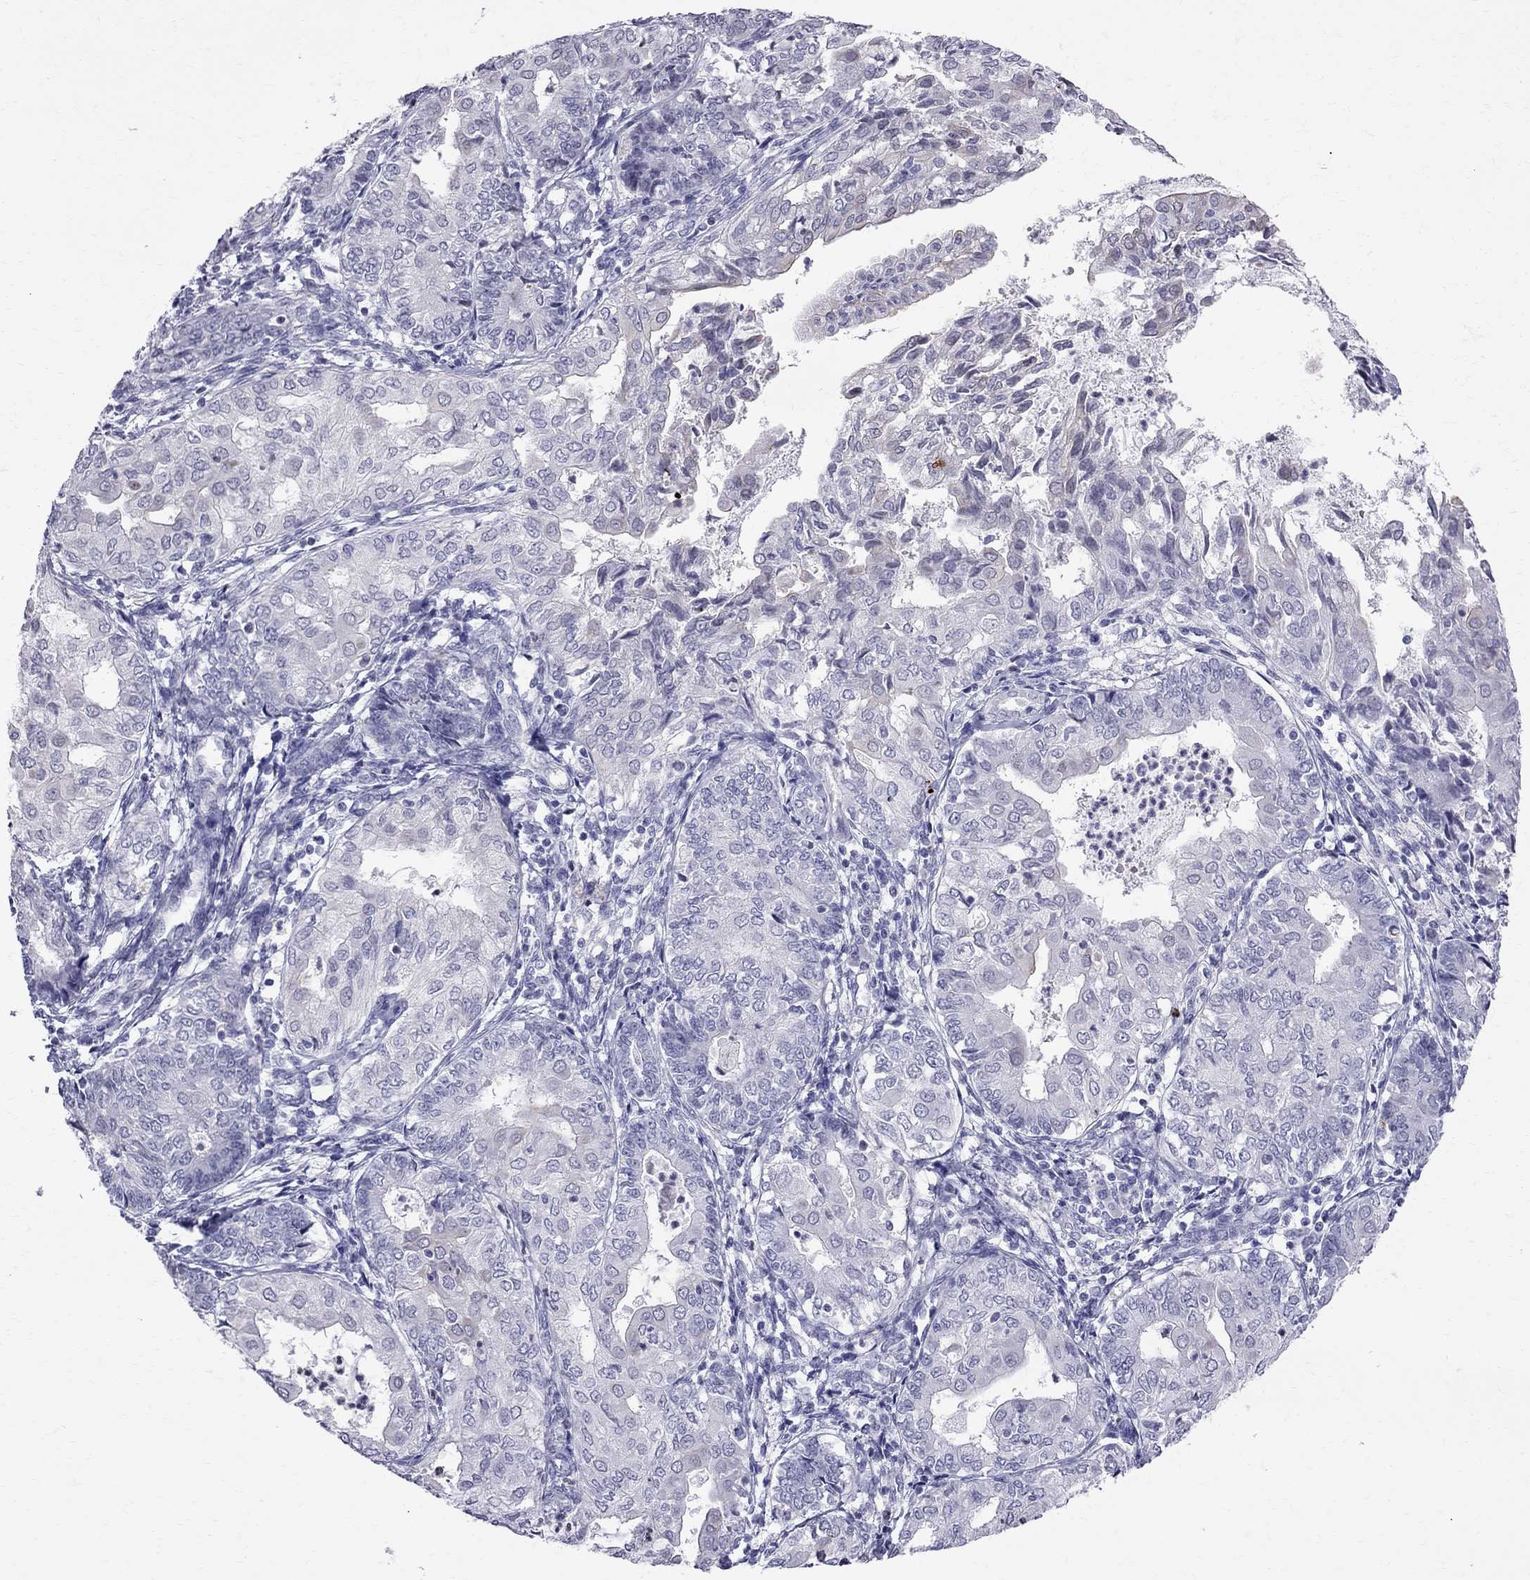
{"staining": {"intensity": "weak", "quantity": "<25%", "location": "cytoplasmic/membranous"}, "tissue": "endometrial cancer", "cell_type": "Tumor cells", "image_type": "cancer", "snomed": [{"axis": "morphology", "description": "Adenocarcinoma, NOS"}, {"axis": "topography", "description": "Endometrium"}], "caption": "Immunohistochemistry photomicrograph of neoplastic tissue: human endometrial cancer stained with DAB (3,3'-diaminobenzidine) displays no significant protein expression in tumor cells.", "gene": "MUC15", "patient": {"sex": "female", "age": 68}}